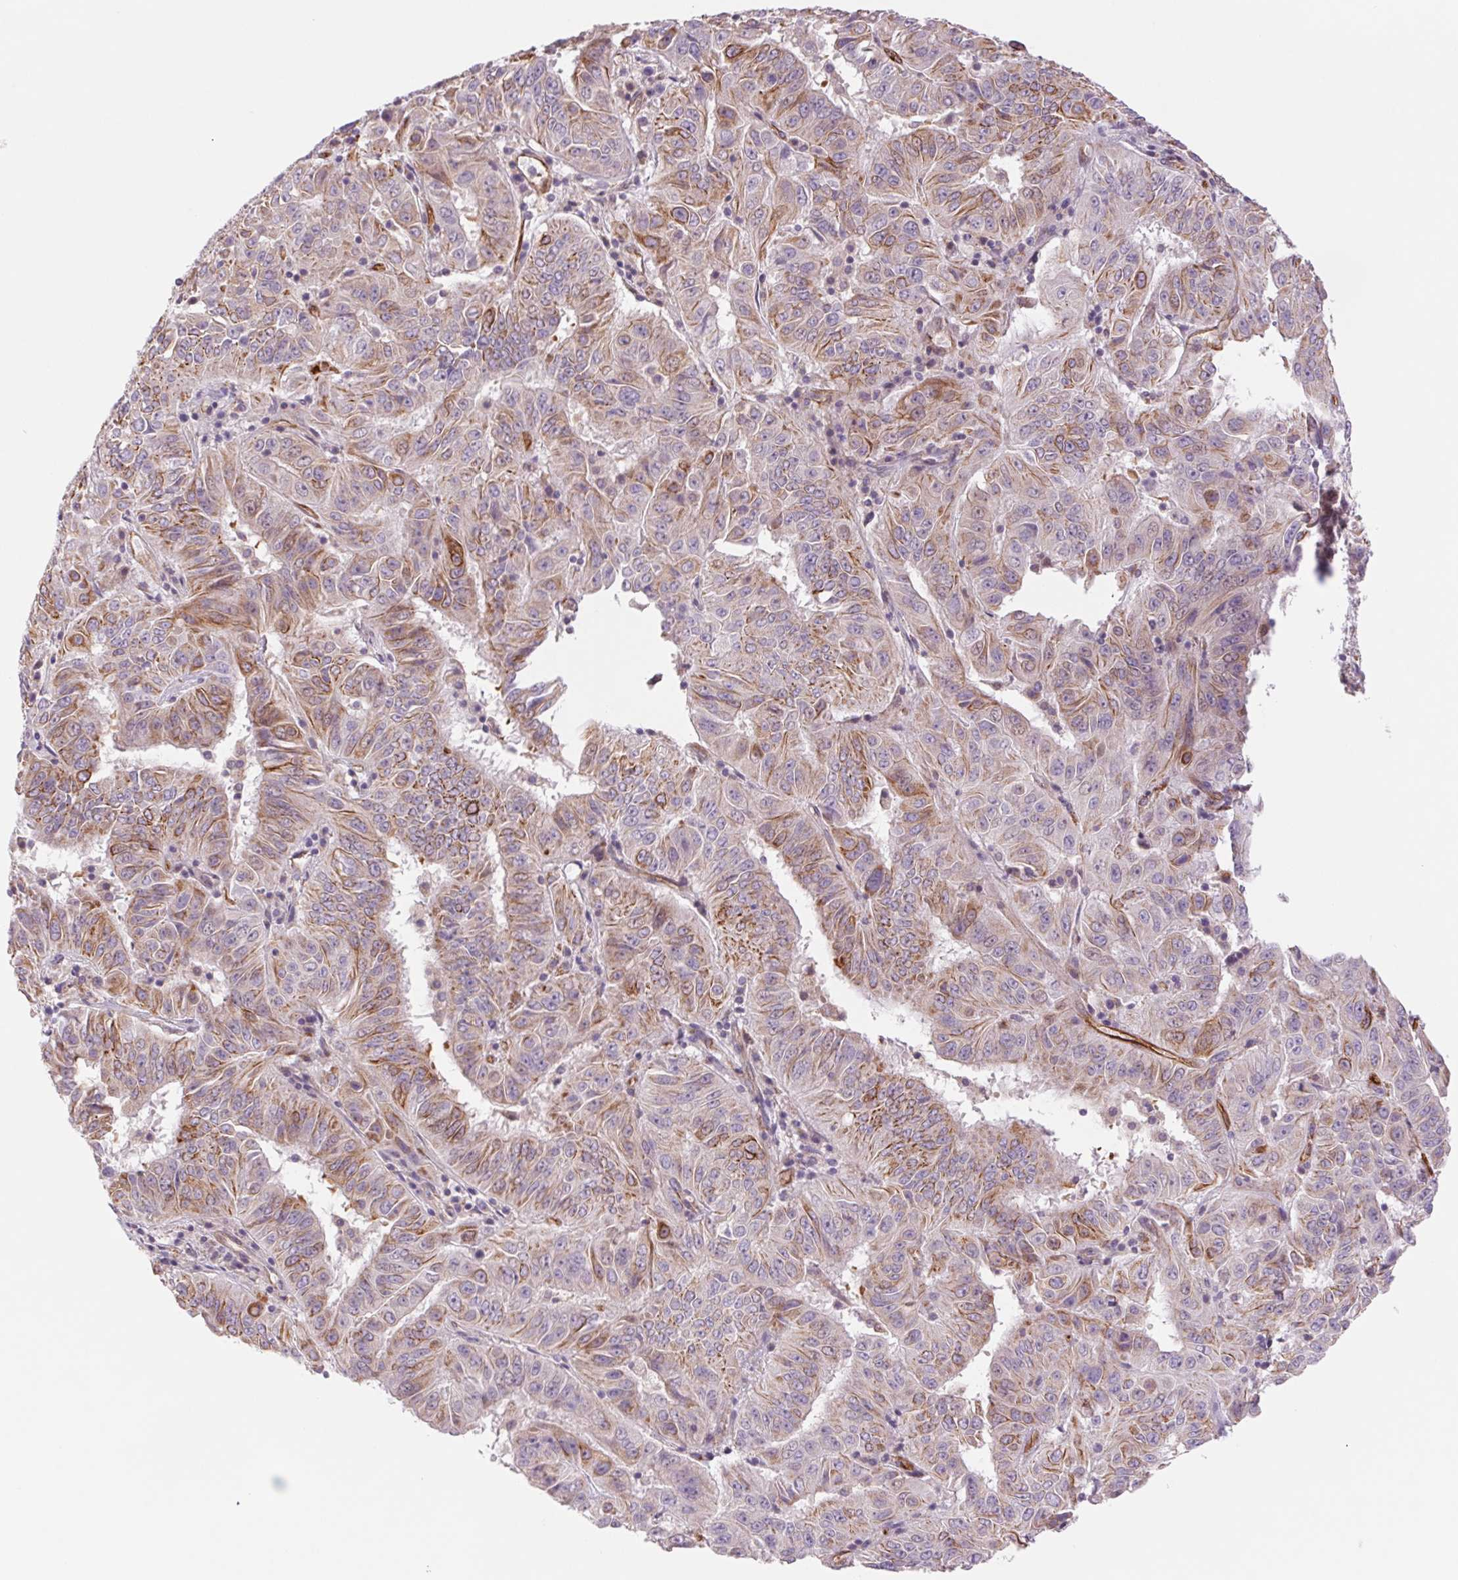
{"staining": {"intensity": "moderate", "quantity": "25%-75%", "location": "cytoplasmic/membranous"}, "tissue": "pancreatic cancer", "cell_type": "Tumor cells", "image_type": "cancer", "snomed": [{"axis": "morphology", "description": "Adenocarcinoma, NOS"}, {"axis": "topography", "description": "Pancreas"}], "caption": "Human pancreatic cancer stained for a protein (brown) displays moderate cytoplasmic/membranous positive staining in about 25%-75% of tumor cells.", "gene": "MS4A13", "patient": {"sex": "male", "age": 63}}